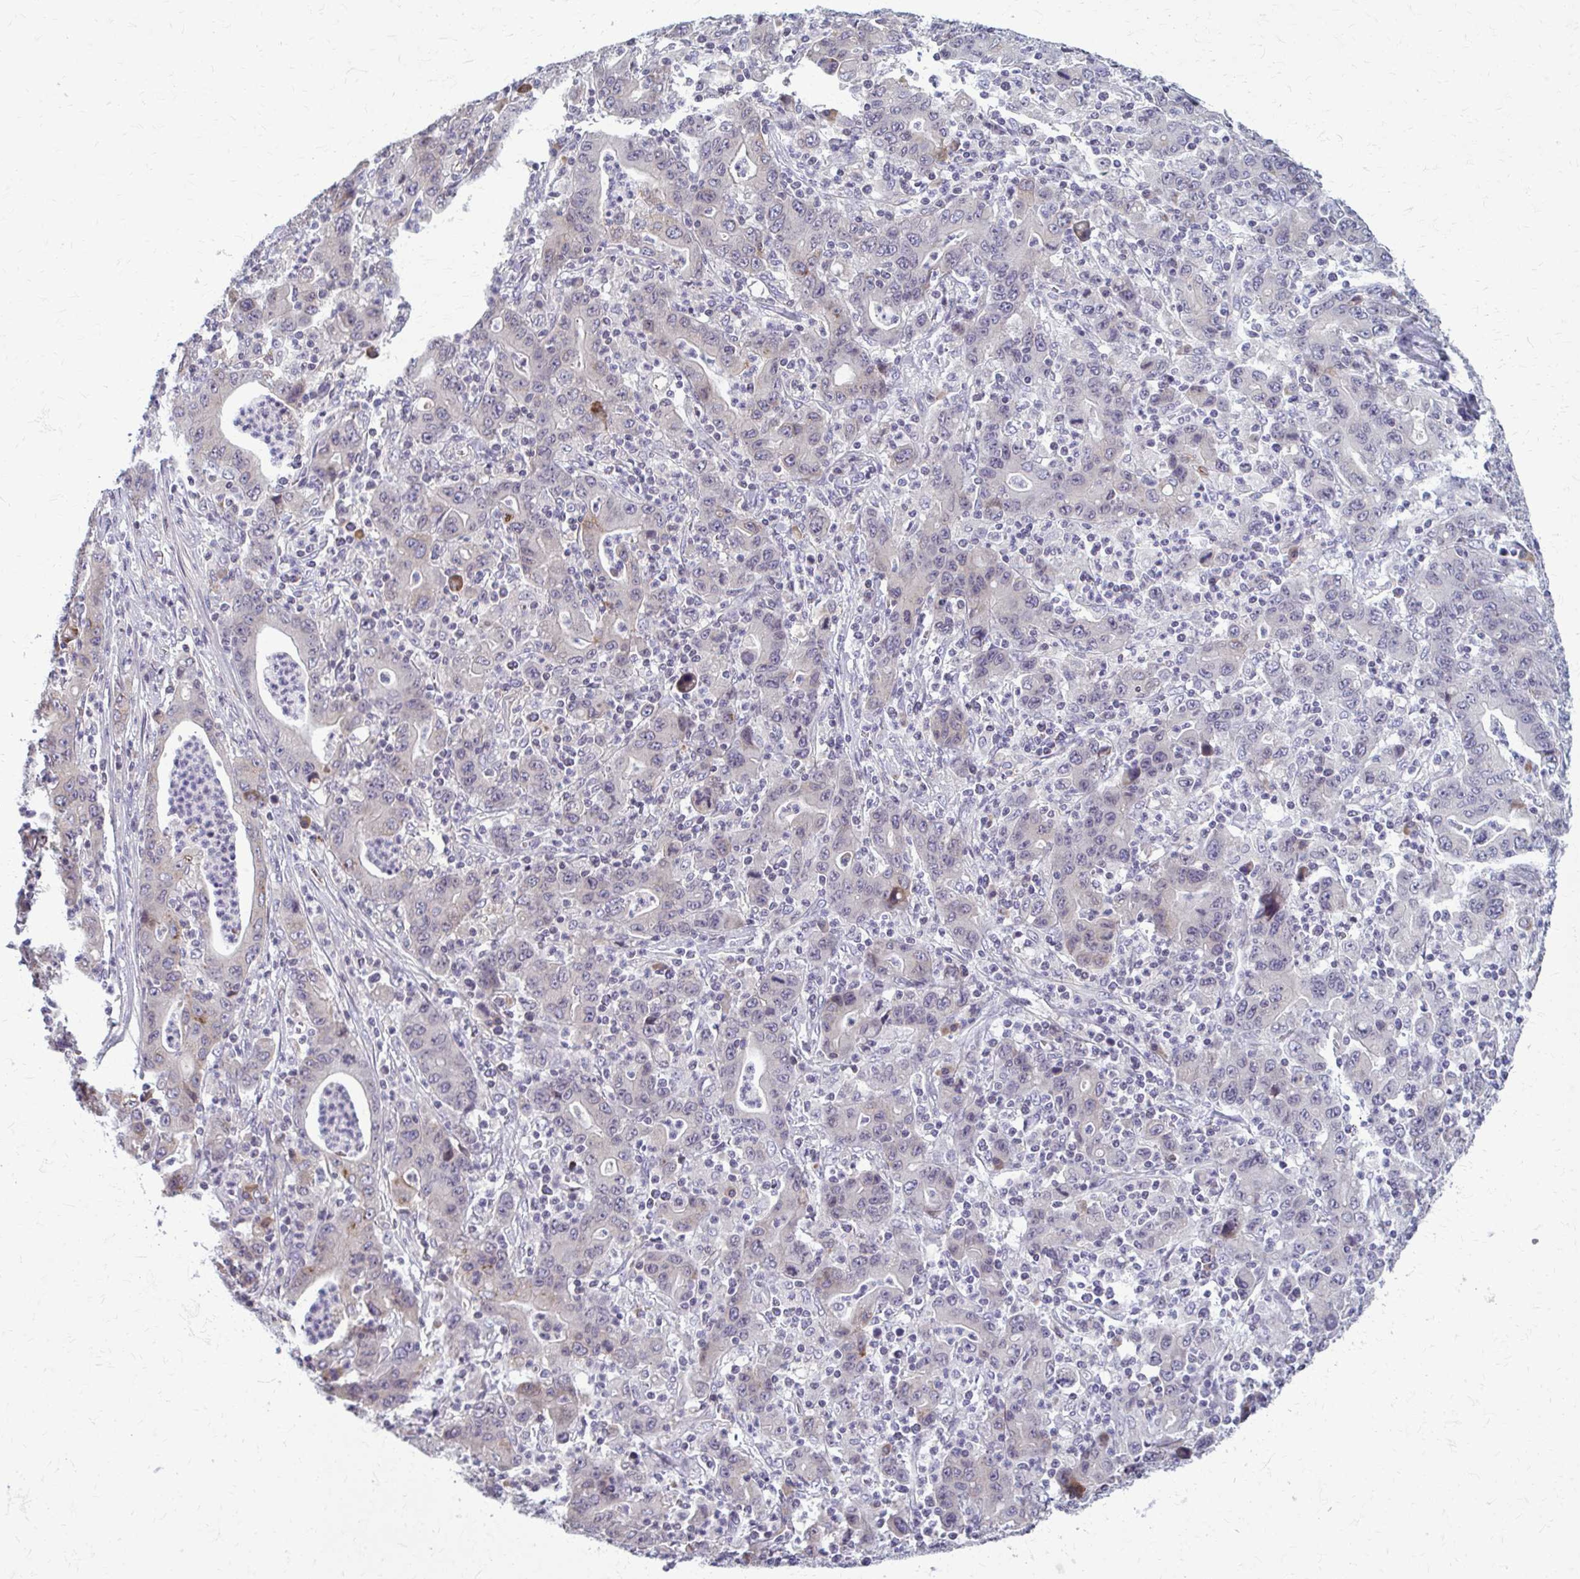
{"staining": {"intensity": "negative", "quantity": "none", "location": "none"}, "tissue": "stomach cancer", "cell_type": "Tumor cells", "image_type": "cancer", "snomed": [{"axis": "morphology", "description": "Adenocarcinoma, NOS"}, {"axis": "topography", "description": "Stomach, upper"}], "caption": "IHC of human stomach cancer exhibits no positivity in tumor cells.", "gene": "MCRIP2", "patient": {"sex": "male", "age": 69}}